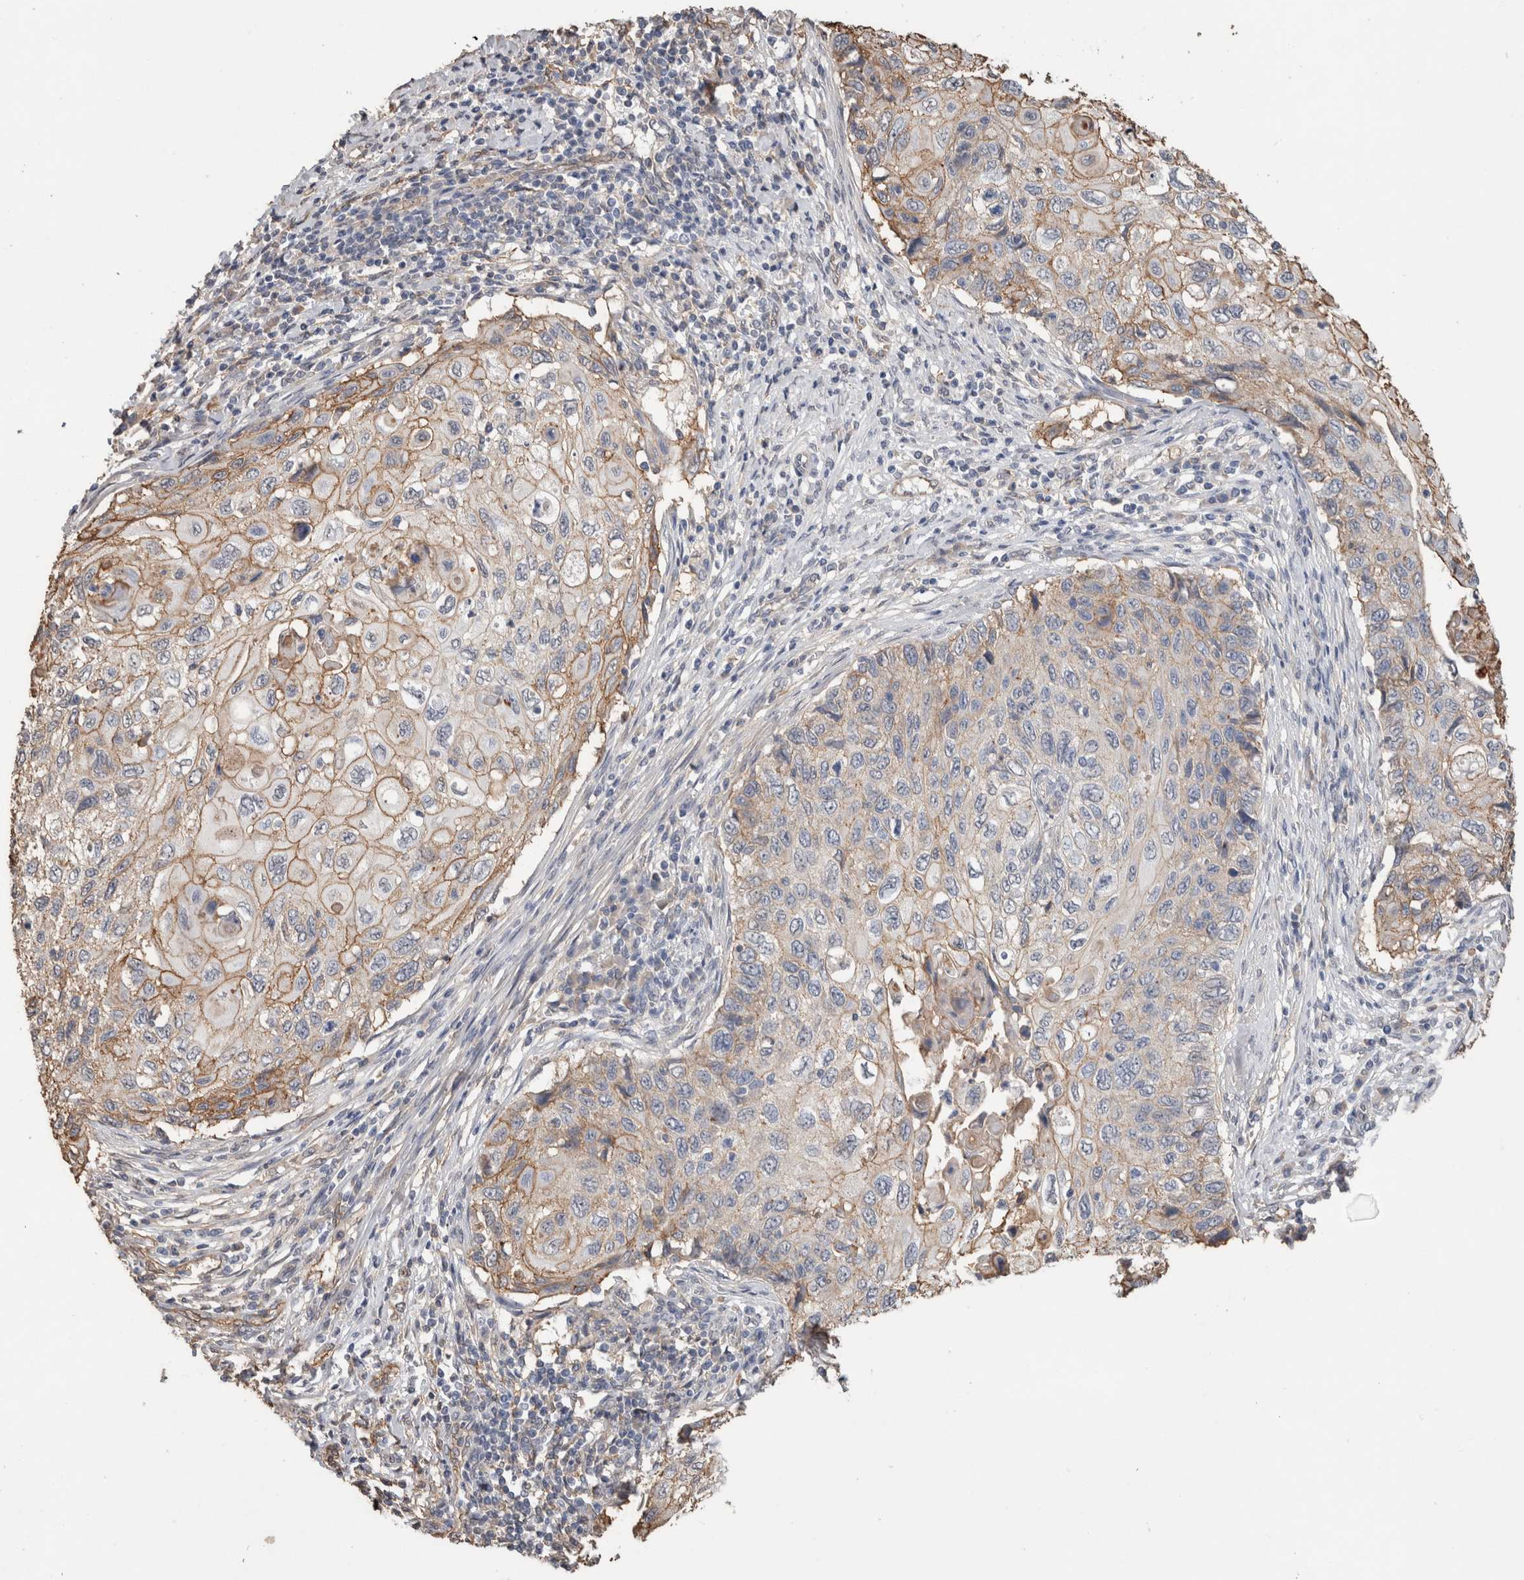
{"staining": {"intensity": "weak", "quantity": "25%-75%", "location": "cytoplasmic/membranous"}, "tissue": "cervical cancer", "cell_type": "Tumor cells", "image_type": "cancer", "snomed": [{"axis": "morphology", "description": "Squamous cell carcinoma, NOS"}, {"axis": "topography", "description": "Cervix"}], "caption": "Immunohistochemical staining of human cervical squamous cell carcinoma exhibits weak cytoplasmic/membranous protein positivity in approximately 25%-75% of tumor cells.", "gene": "S100A10", "patient": {"sex": "female", "age": 70}}